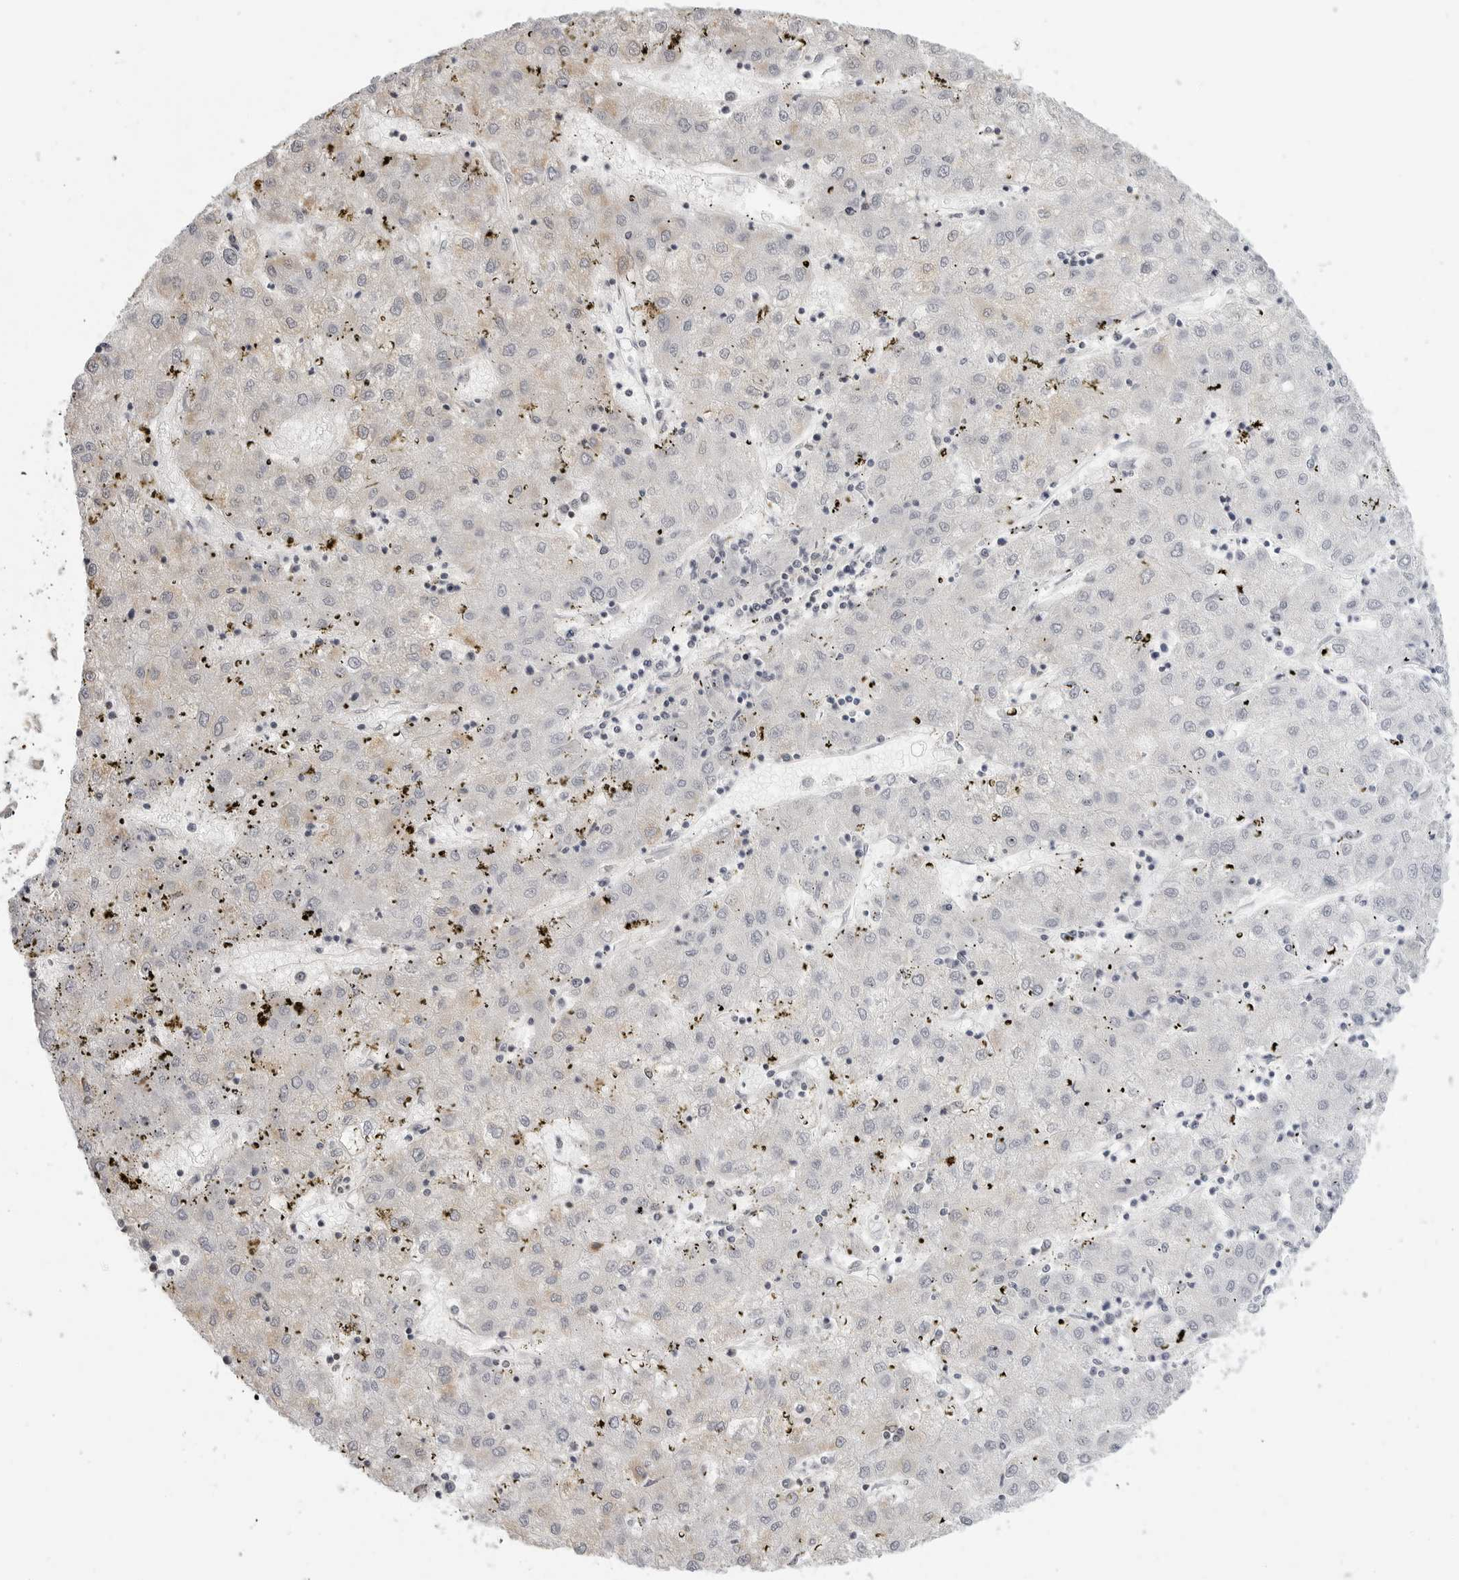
{"staining": {"intensity": "weak", "quantity": "<25%", "location": "cytoplasmic/membranous"}, "tissue": "liver cancer", "cell_type": "Tumor cells", "image_type": "cancer", "snomed": [{"axis": "morphology", "description": "Carcinoma, Hepatocellular, NOS"}, {"axis": "topography", "description": "Liver"}], "caption": "Liver cancer (hepatocellular carcinoma) was stained to show a protein in brown. There is no significant expression in tumor cells. Brightfield microscopy of IHC stained with DAB (3,3'-diaminobenzidine) (brown) and hematoxylin (blue), captured at high magnification.", "gene": "MAP7D1", "patient": {"sex": "male", "age": 72}}